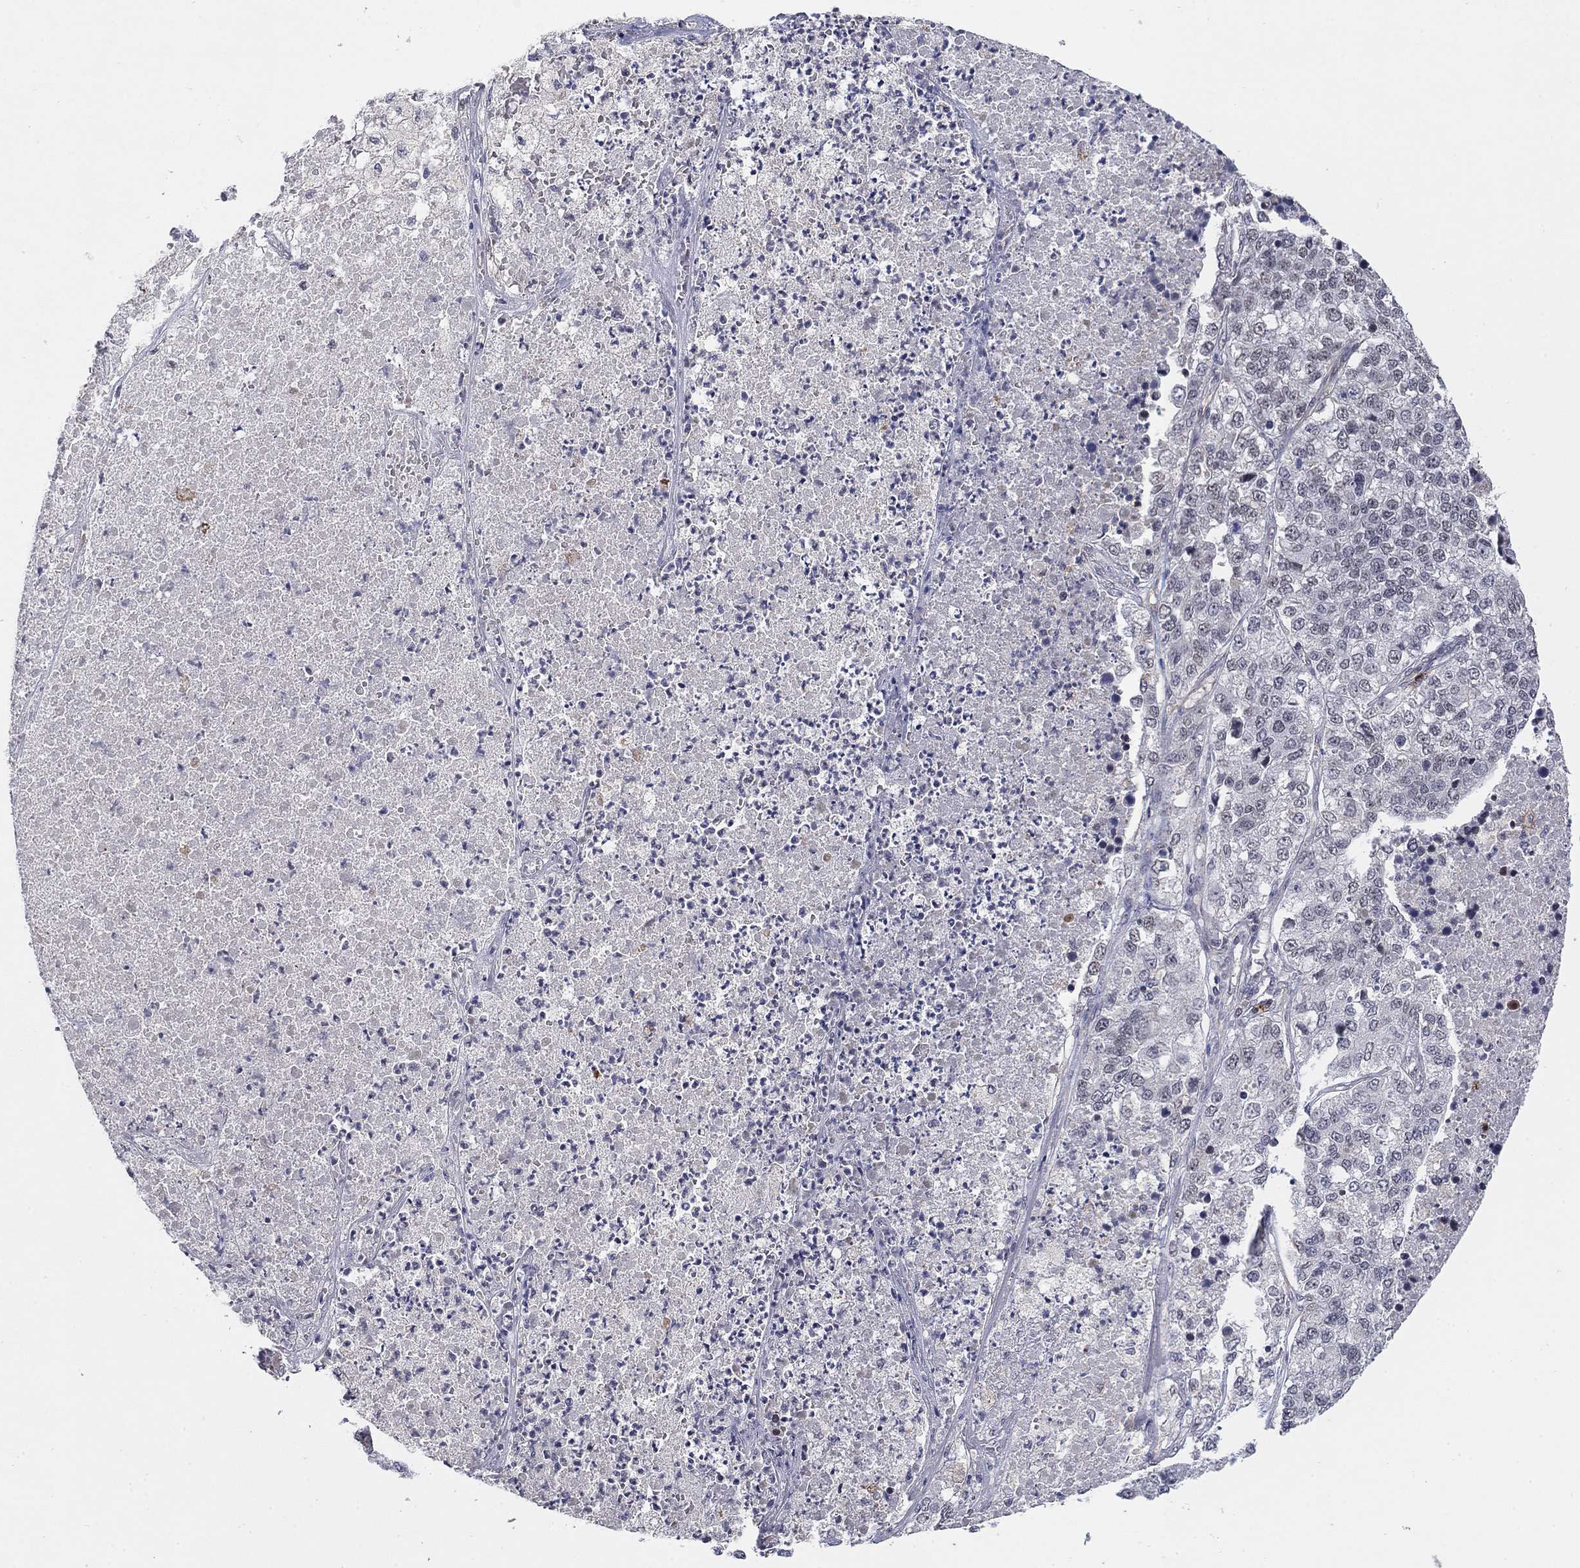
{"staining": {"intensity": "negative", "quantity": "none", "location": "none"}, "tissue": "lung cancer", "cell_type": "Tumor cells", "image_type": "cancer", "snomed": [{"axis": "morphology", "description": "Adenocarcinoma, NOS"}, {"axis": "topography", "description": "Lung"}], "caption": "The micrograph exhibits no staining of tumor cells in lung adenocarcinoma. (DAB immunohistochemistry (IHC), high magnification).", "gene": "GRIA3", "patient": {"sex": "male", "age": 49}}